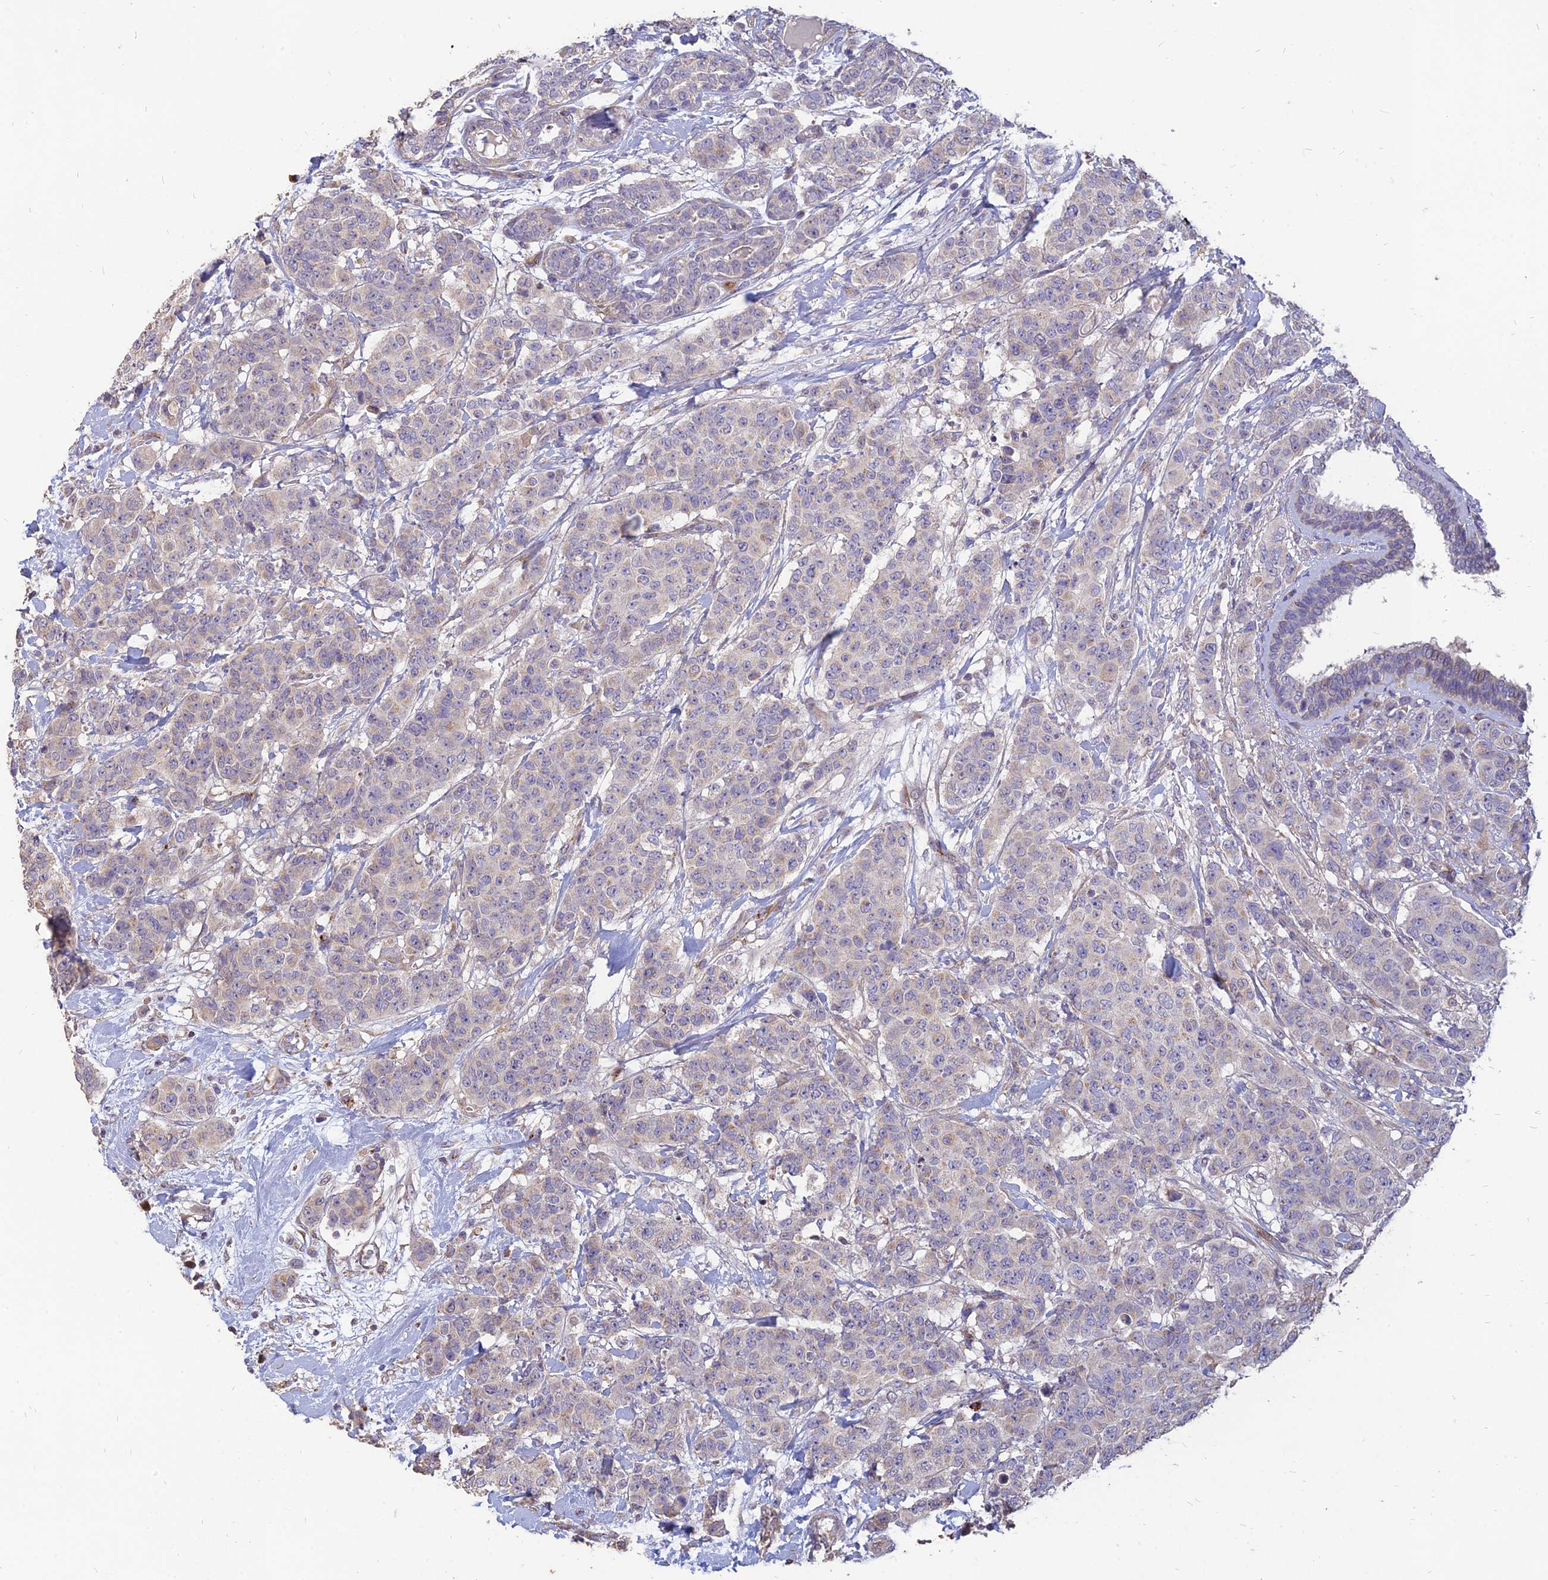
{"staining": {"intensity": "negative", "quantity": "none", "location": "none"}, "tissue": "breast cancer", "cell_type": "Tumor cells", "image_type": "cancer", "snomed": [{"axis": "morphology", "description": "Duct carcinoma"}, {"axis": "topography", "description": "Breast"}], "caption": "IHC of breast intraductal carcinoma exhibits no positivity in tumor cells.", "gene": "ST3GAL6", "patient": {"sex": "female", "age": 40}}